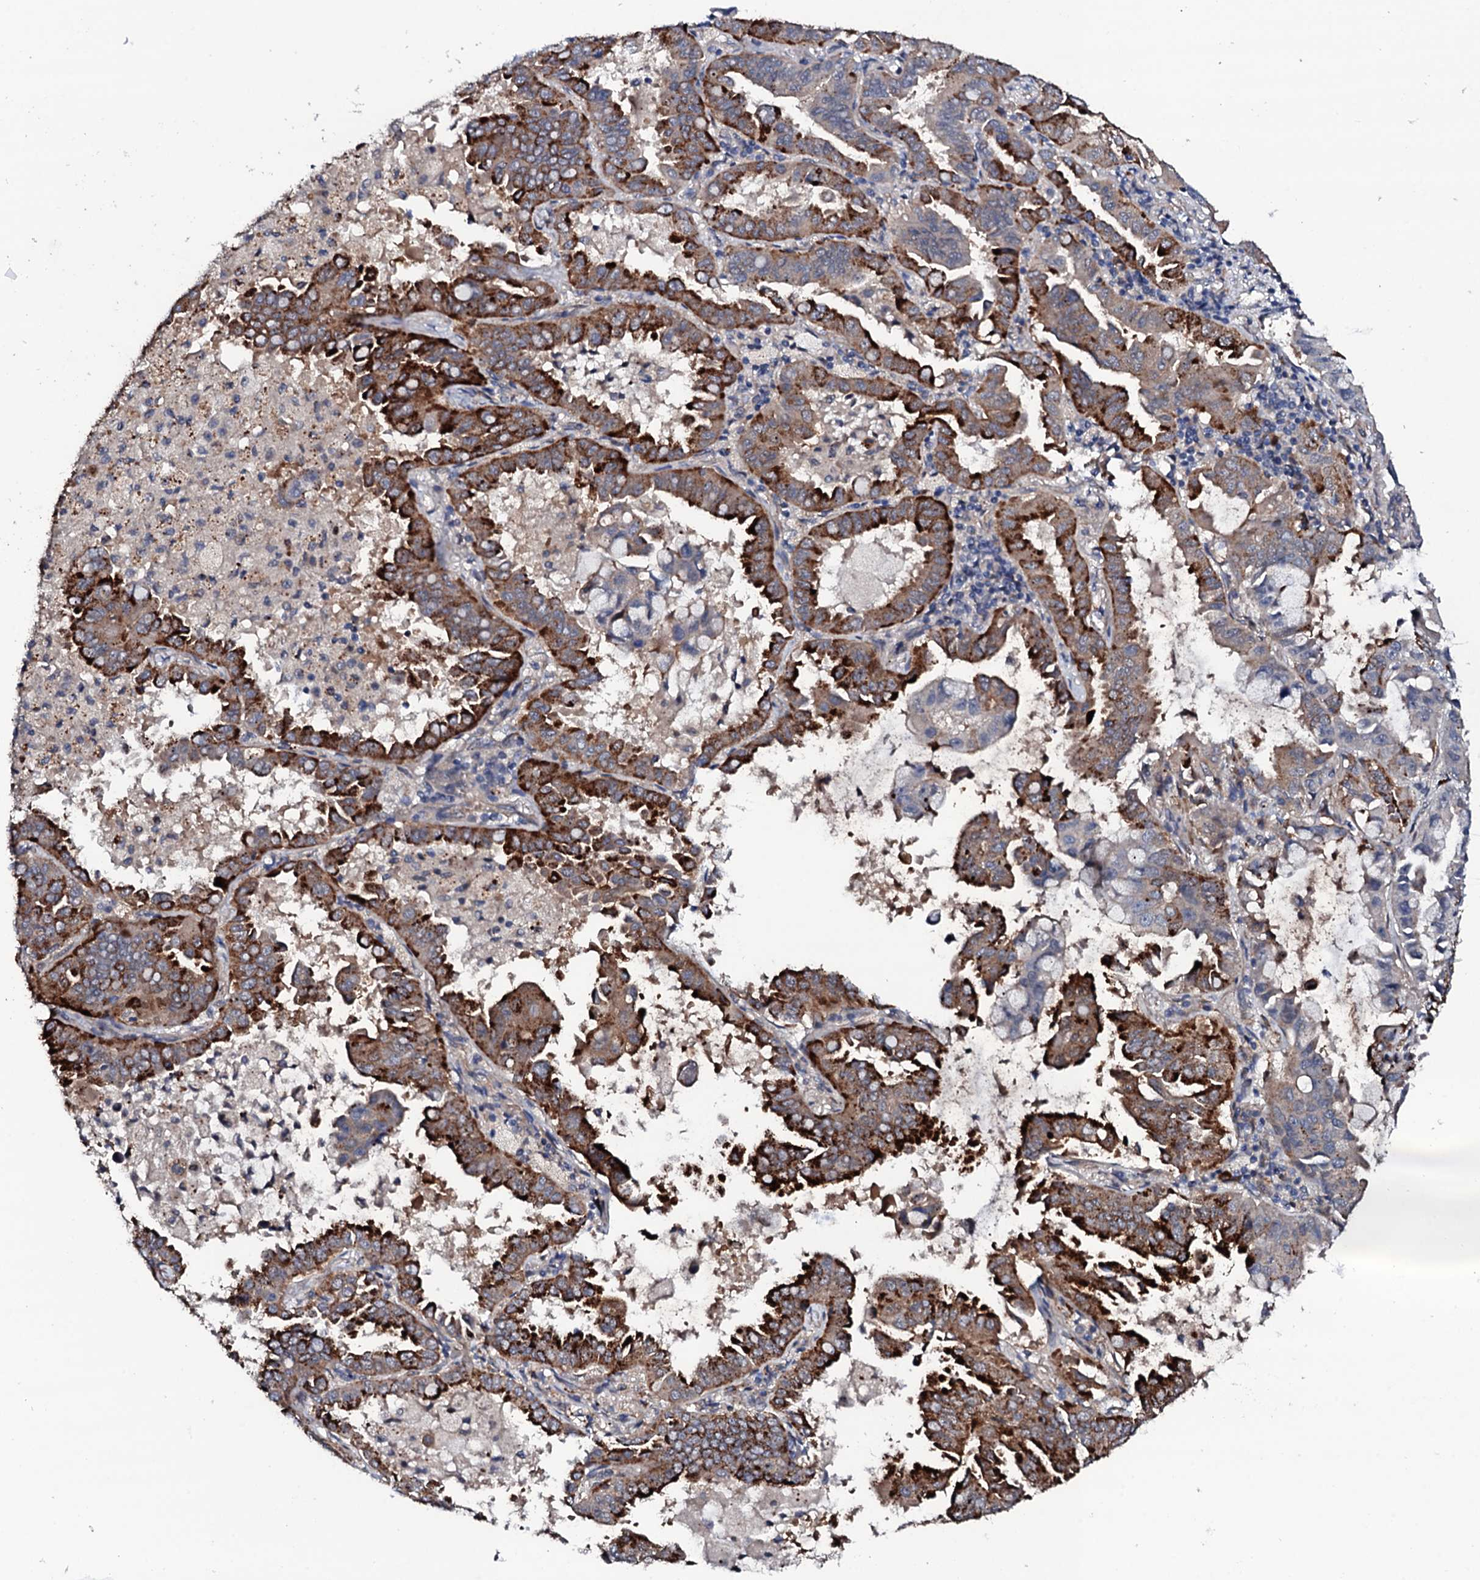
{"staining": {"intensity": "strong", "quantity": ">75%", "location": "cytoplasmic/membranous"}, "tissue": "lung cancer", "cell_type": "Tumor cells", "image_type": "cancer", "snomed": [{"axis": "morphology", "description": "Adenocarcinoma, NOS"}, {"axis": "topography", "description": "Lung"}], "caption": "This image exhibits immunohistochemistry (IHC) staining of human lung cancer, with high strong cytoplasmic/membranous positivity in approximately >75% of tumor cells.", "gene": "CIAO2A", "patient": {"sex": "male", "age": 64}}